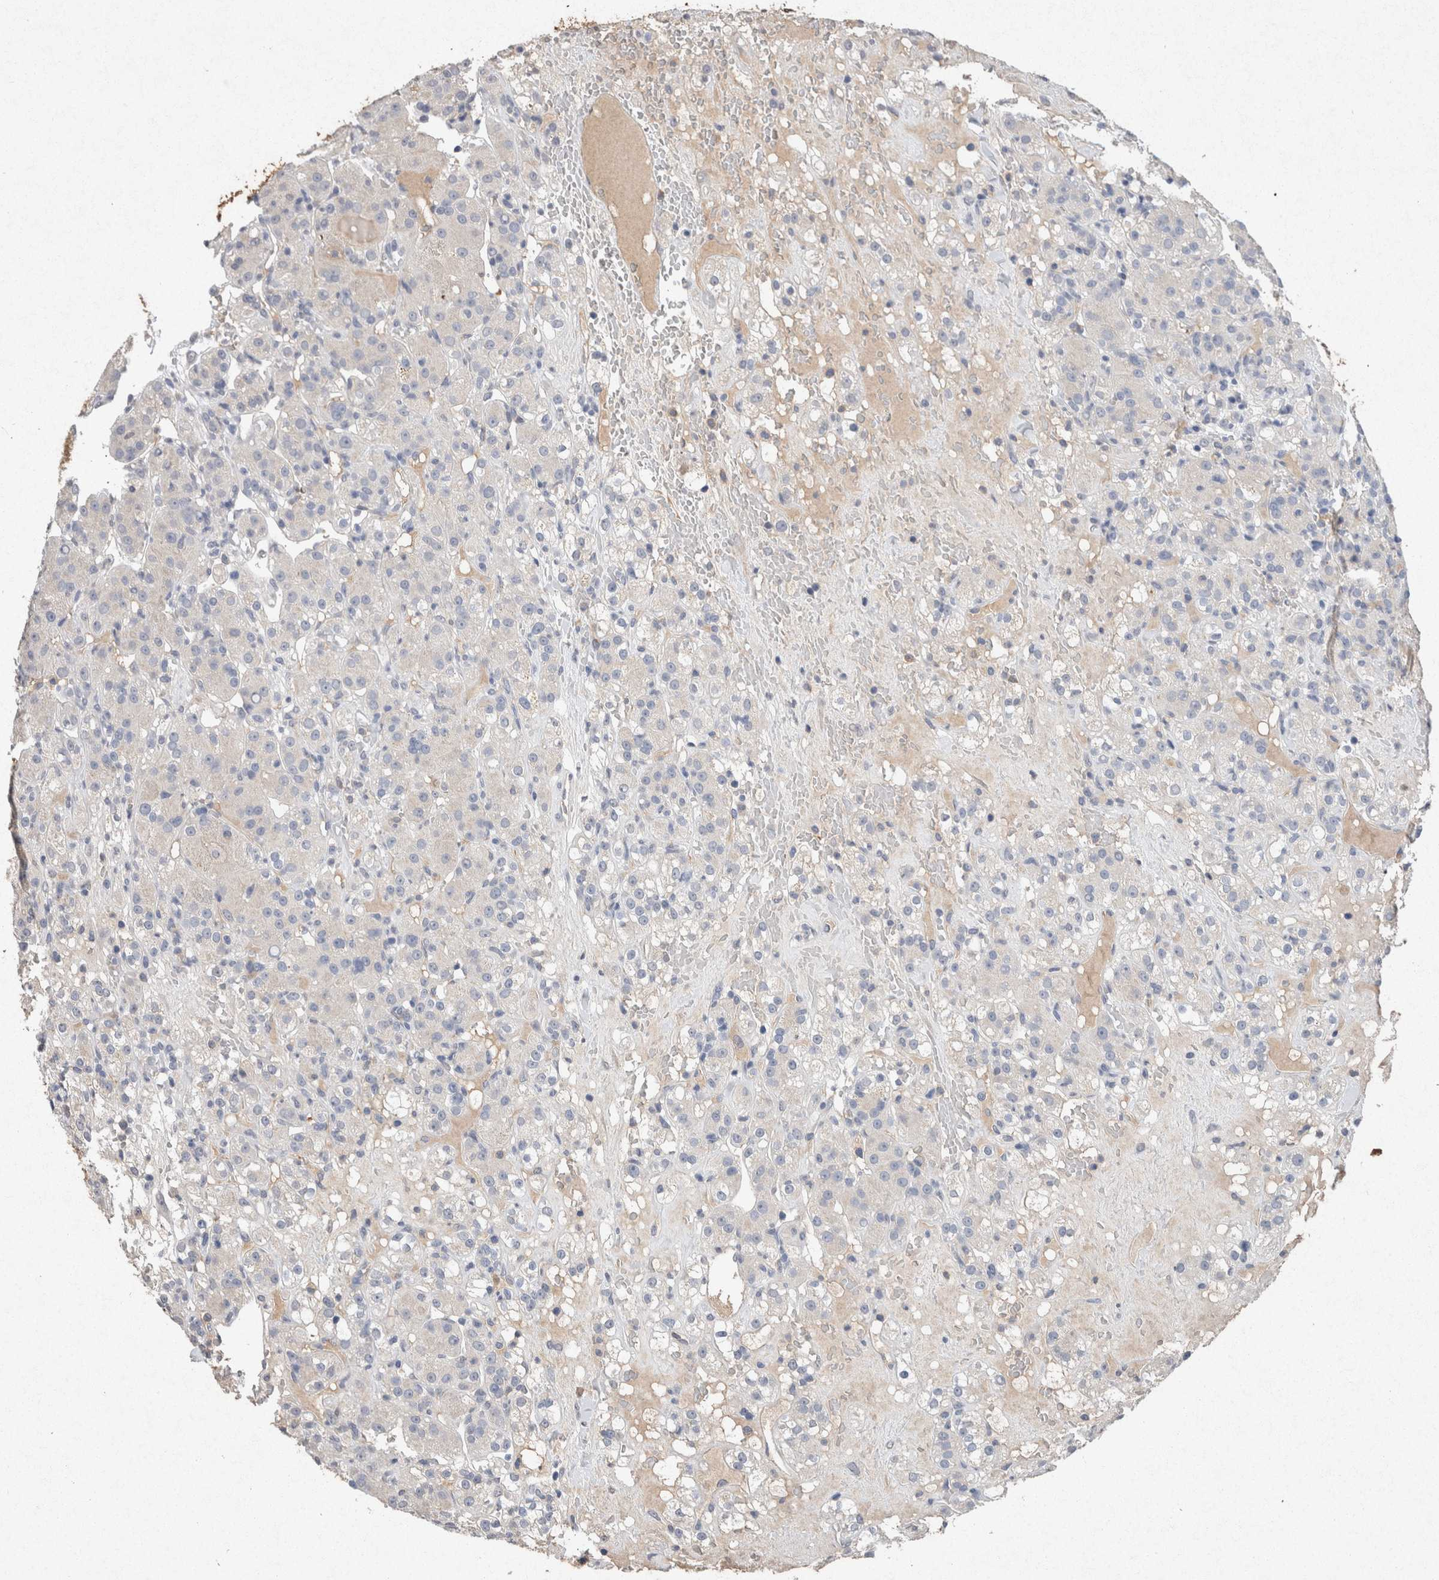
{"staining": {"intensity": "negative", "quantity": "none", "location": "none"}, "tissue": "renal cancer", "cell_type": "Tumor cells", "image_type": "cancer", "snomed": [{"axis": "morphology", "description": "Normal tissue, NOS"}, {"axis": "morphology", "description": "Adenocarcinoma, NOS"}, {"axis": "topography", "description": "Kidney"}], "caption": "High power microscopy image of an immunohistochemistry photomicrograph of adenocarcinoma (renal), revealing no significant positivity in tumor cells.", "gene": "FABP7", "patient": {"sex": "male", "age": 61}}